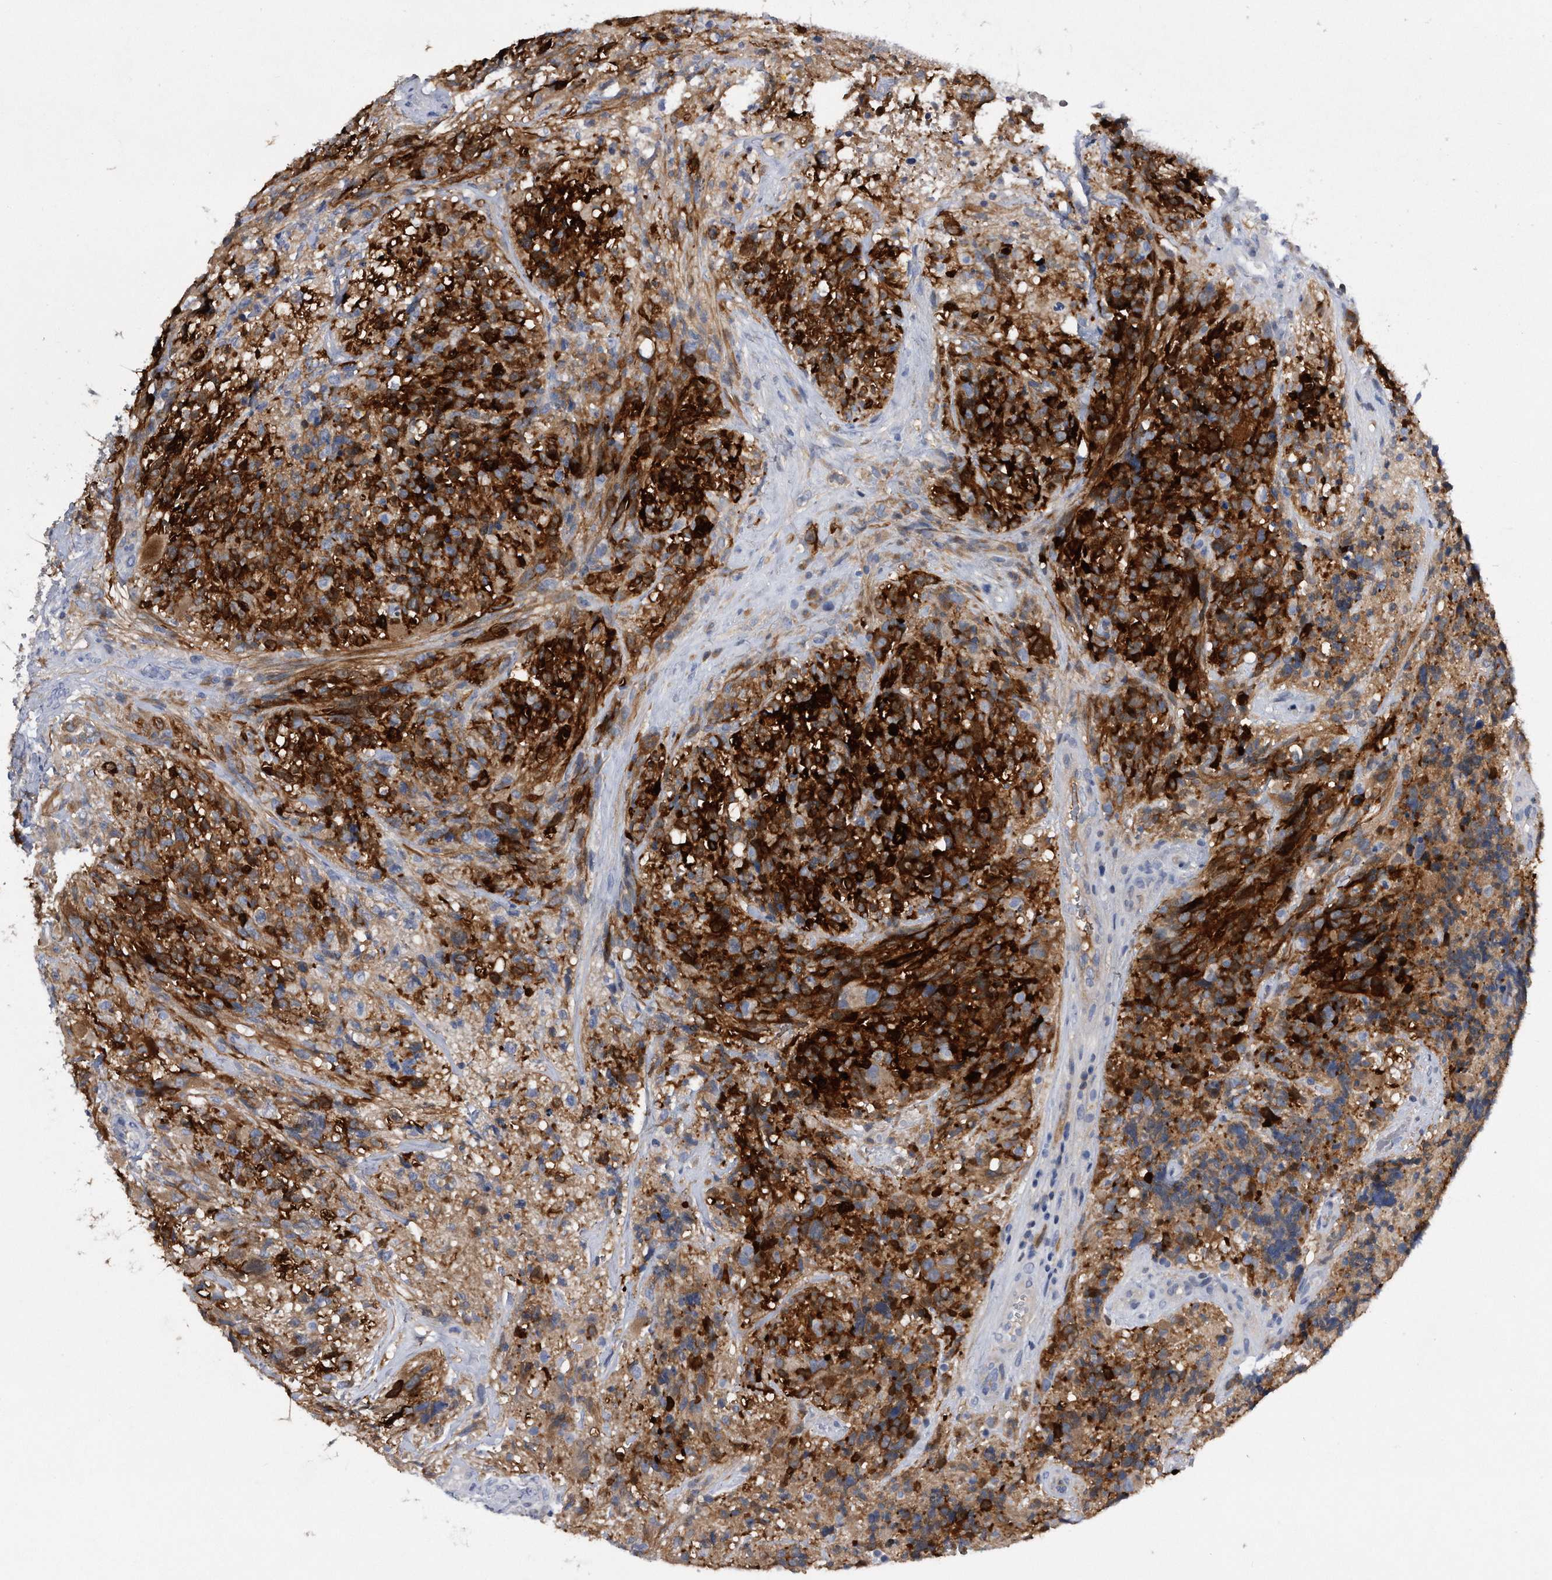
{"staining": {"intensity": "strong", "quantity": ">75%", "location": "cytoplasmic/membranous"}, "tissue": "glioma", "cell_type": "Tumor cells", "image_type": "cancer", "snomed": [{"axis": "morphology", "description": "Glioma, malignant, High grade"}, {"axis": "topography", "description": "Brain"}], "caption": "A brown stain shows strong cytoplasmic/membranous expression of a protein in human glioma tumor cells. The staining was performed using DAB (3,3'-diaminobenzidine), with brown indicating positive protein expression. Nuclei are stained blue with hematoxylin.", "gene": "ASNS", "patient": {"sex": "male", "age": 69}}